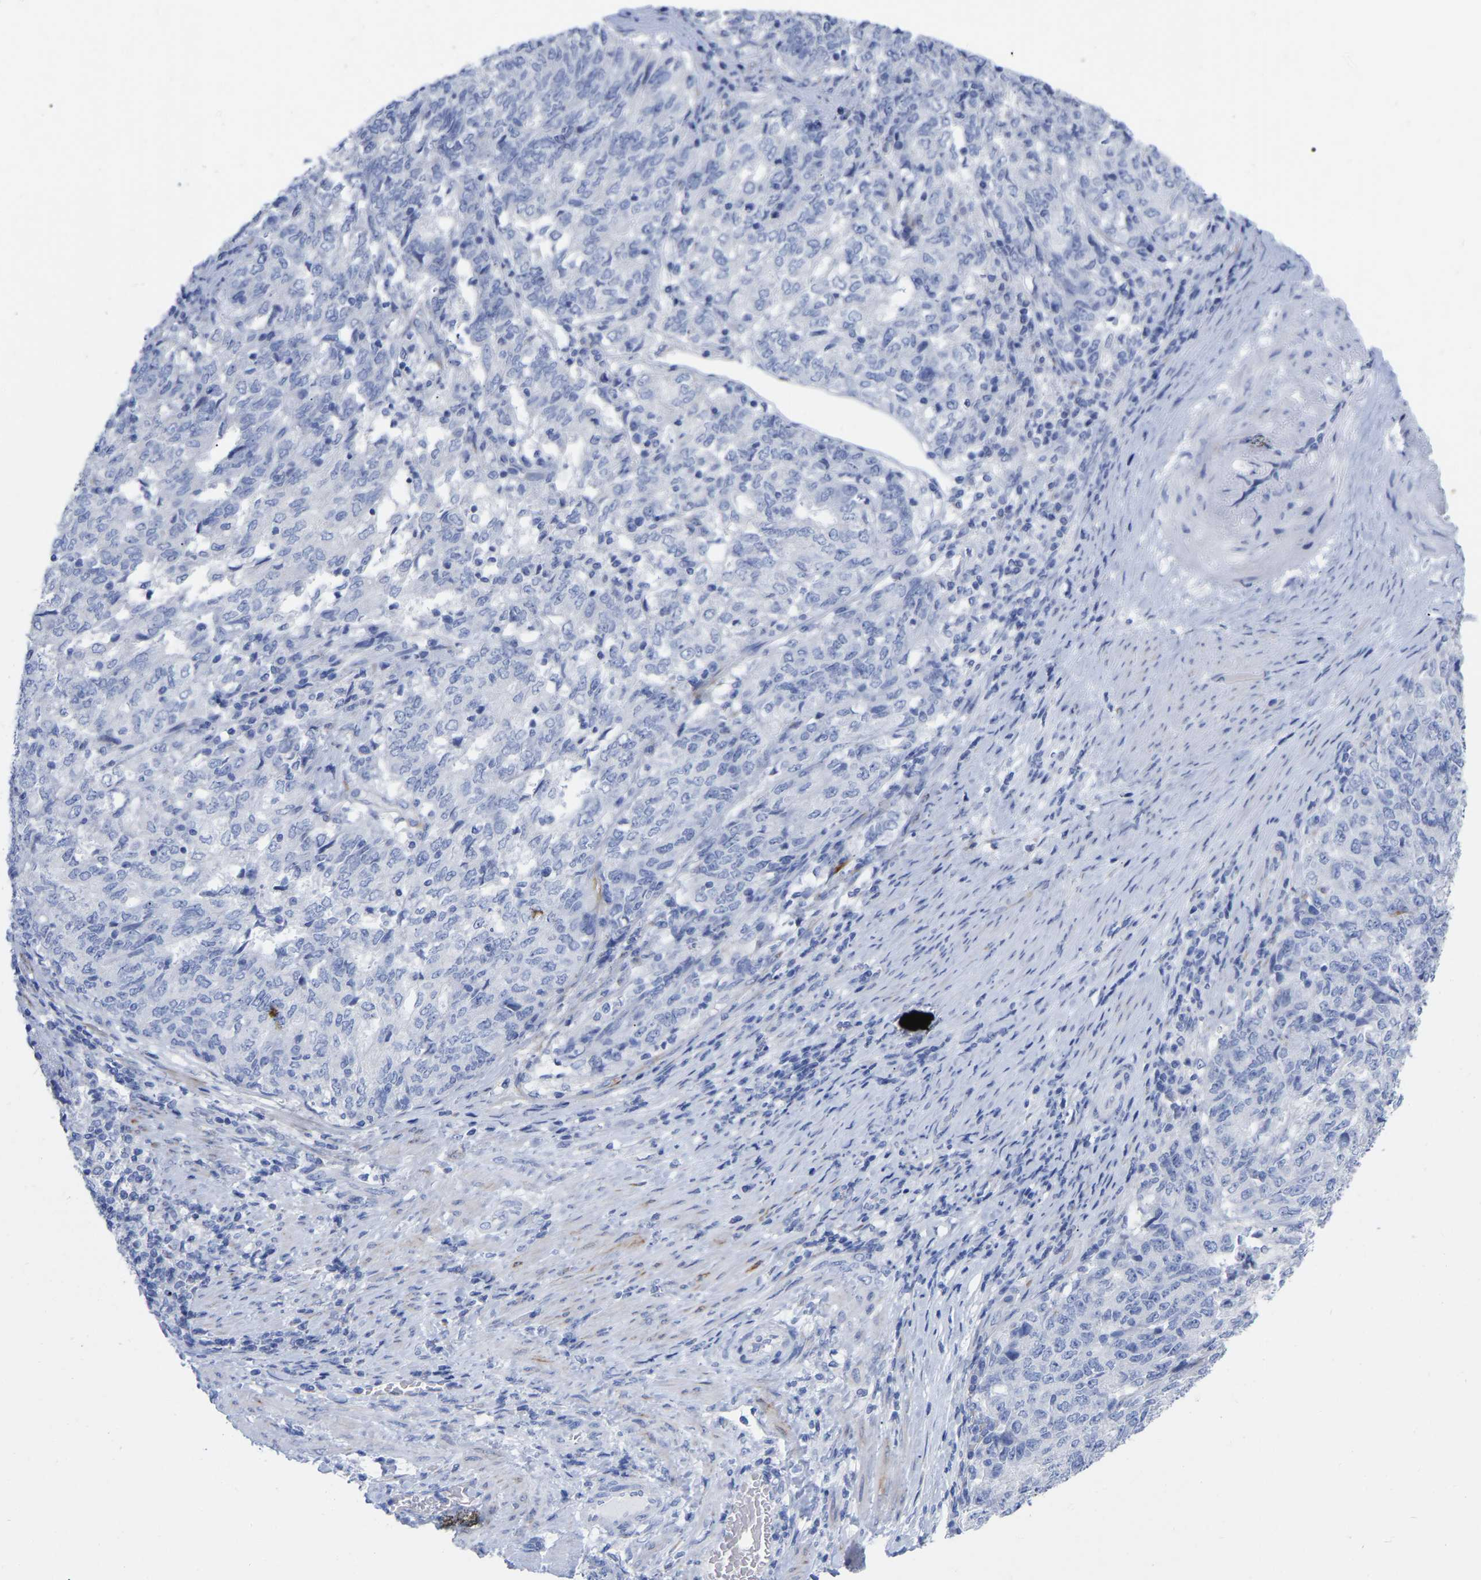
{"staining": {"intensity": "negative", "quantity": "none", "location": "none"}, "tissue": "endometrial cancer", "cell_type": "Tumor cells", "image_type": "cancer", "snomed": [{"axis": "morphology", "description": "Adenocarcinoma, NOS"}, {"axis": "topography", "description": "Endometrium"}], "caption": "This image is of adenocarcinoma (endometrial) stained with IHC to label a protein in brown with the nuclei are counter-stained blue. There is no expression in tumor cells.", "gene": "HAPLN1", "patient": {"sex": "female", "age": 80}}